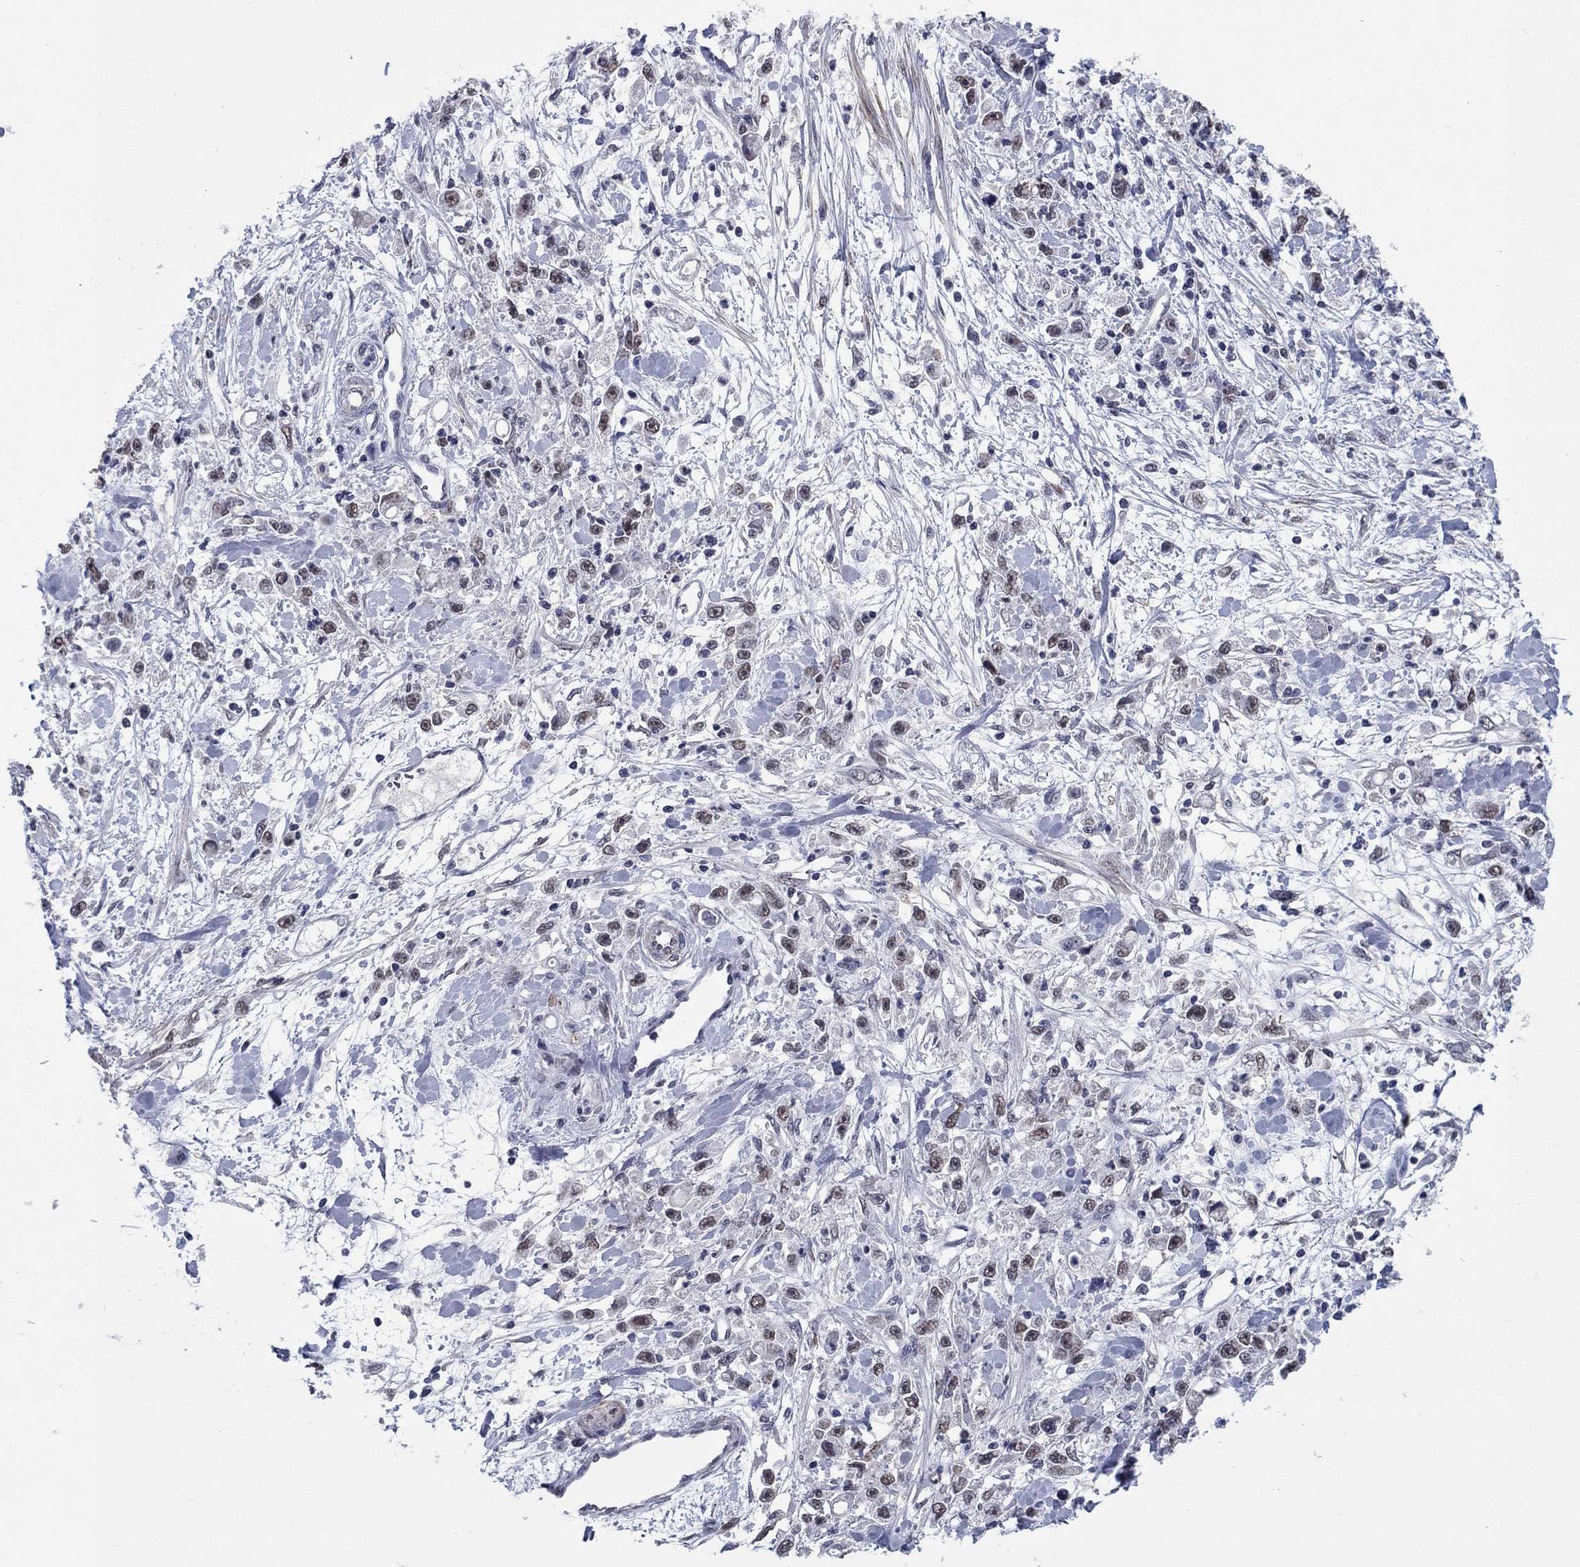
{"staining": {"intensity": "negative", "quantity": "none", "location": "none"}, "tissue": "stomach cancer", "cell_type": "Tumor cells", "image_type": "cancer", "snomed": [{"axis": "morphology", "description": "Adenocarcinoma, NOS"}, {"axis": "topography", "description": "Stomach"}], "caption": "IHC of adenocarcinoma (stomach) reveals no positivity in tumor cells.", "gene": "TYMS", "patient": {"sex": "female", "age": 59}}